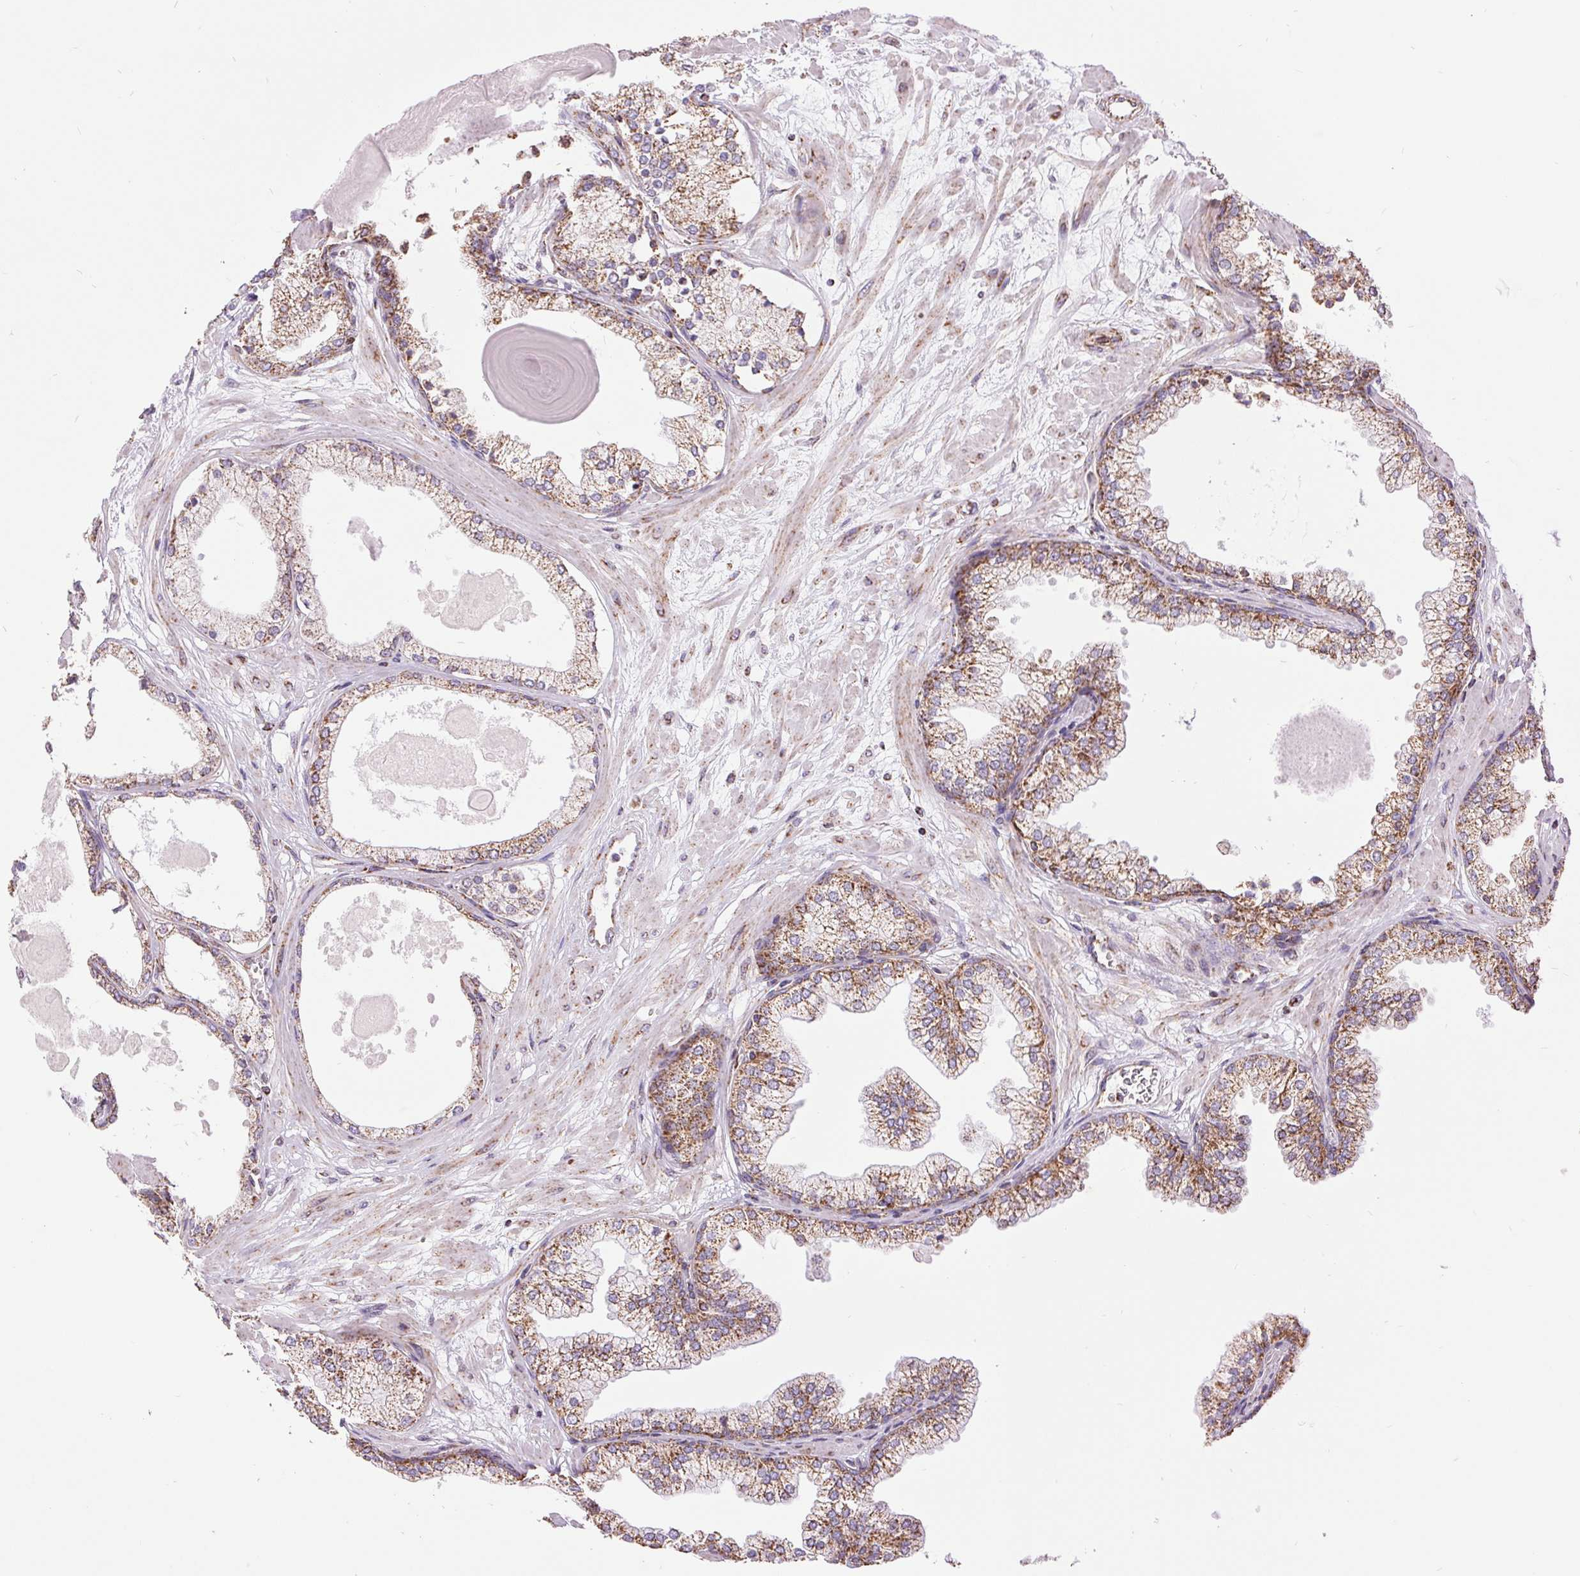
{"staining": {"intensity": "strong", "quantity": ">75%", "location": "cytoplasmic/membranous"}, "tissue": "prostate", "cell_type": "Glandular cells", "image_type": "normal", "snomed": [{"axis": "morphology", "description": "Normal tissue, NOS"}, {"axis": "topography", "description": "Prostate"}, {"axis": "topography", "description": "Peripheral nerve tissue"}], "caption": "Human prostate stained for a protein (brown) displays strong cytoplasmic/membranous positive staining in approximately >75% of glandular cells.", "gene": "ATP5PB", "patient": {"sex": "male", "age": 61}}